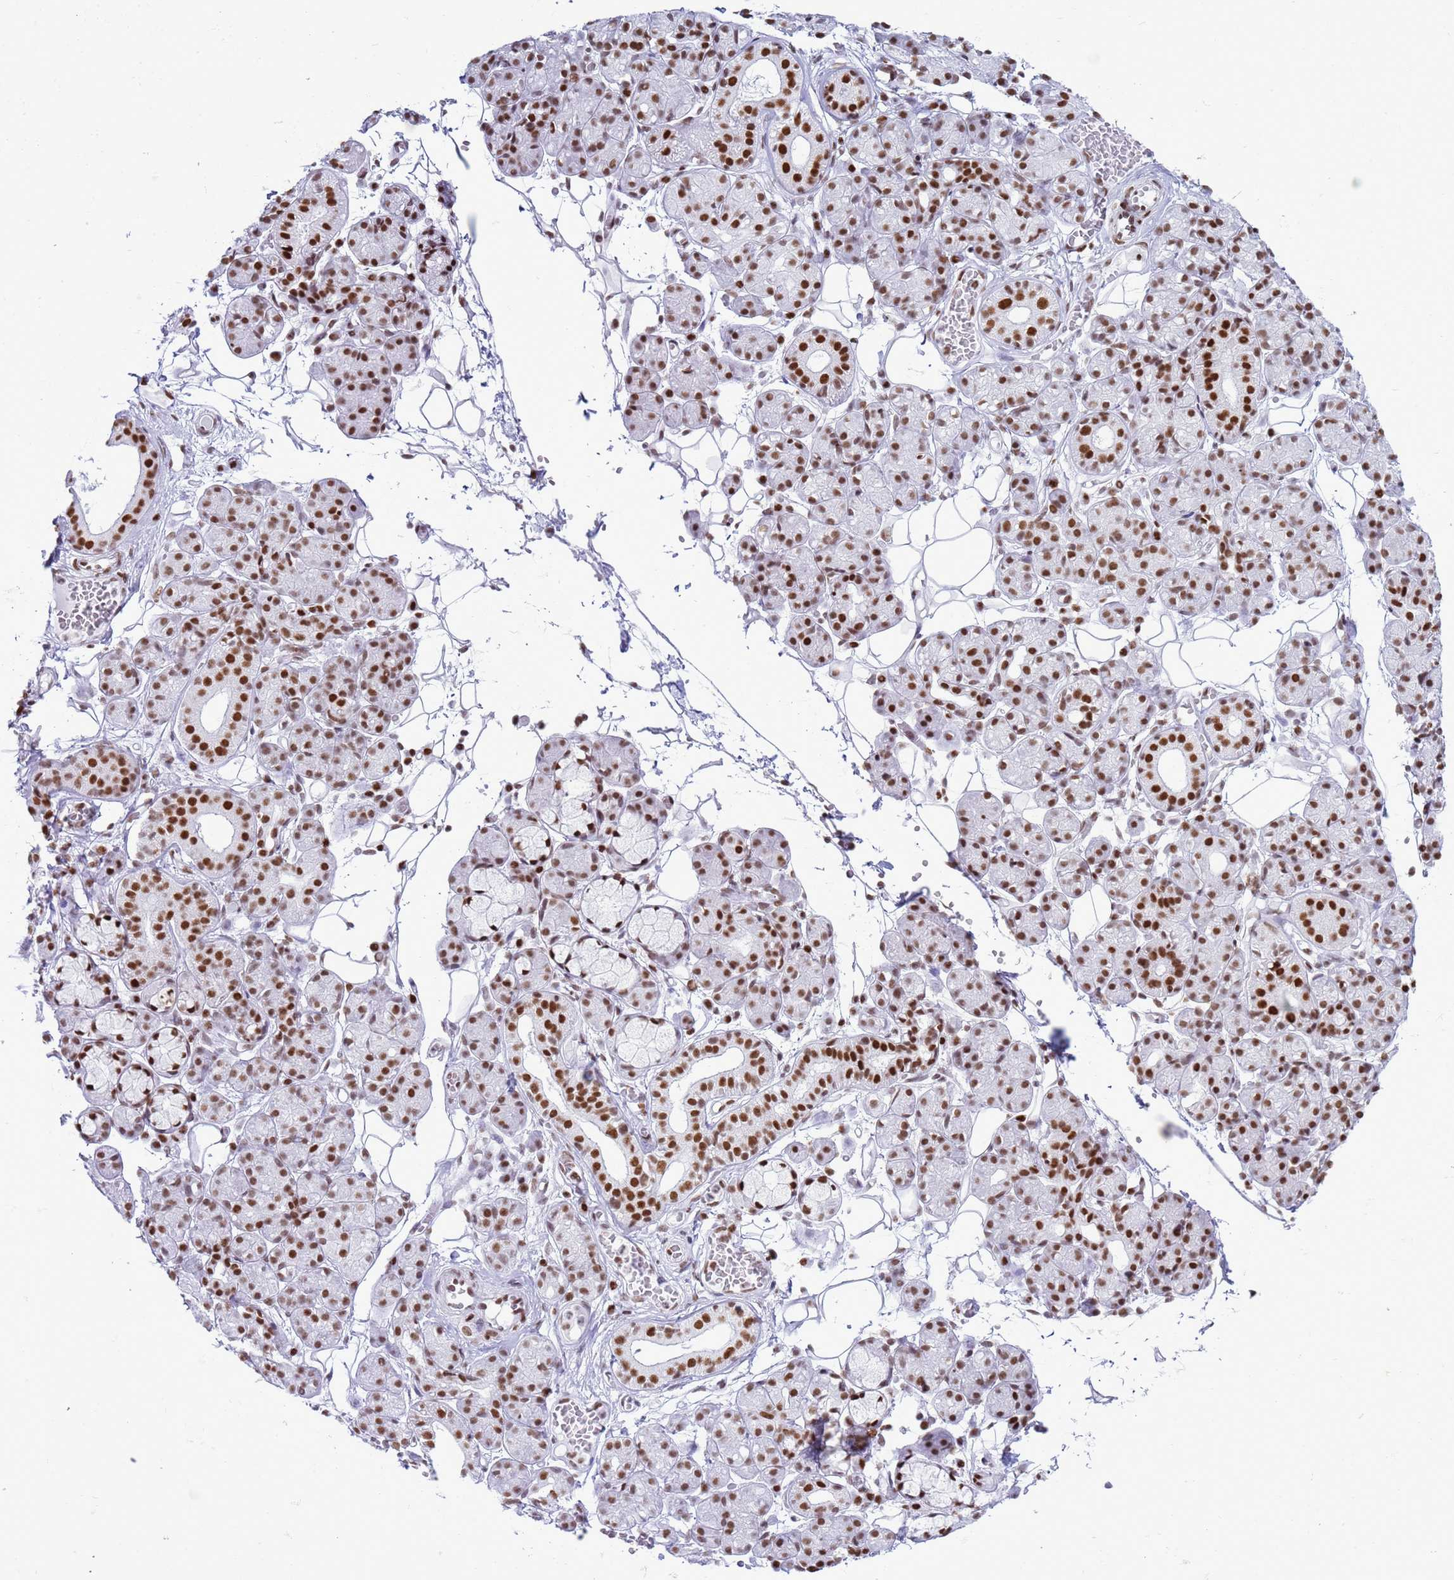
{"staining": {"intensity": "moderate", "quantity": ">75%", "location": "nuclear"}, "tissue": "salivary gland", "cell_type": "Glandular cells", "image_type": "normal", "snomed": [{"axis": "morphology", "description": "Normal tissue, NOS"}, {"axis": "topography", "description": "Salivary gland"}], "caption": "A brown stain shows moderate nuclear positivity of a protein in glandular cells of unremarkable salivary gland. (IHC, brightfield microscopy, high magnification).", "gene": "RALY", "patient": {"sex": "male", "age": 63}}